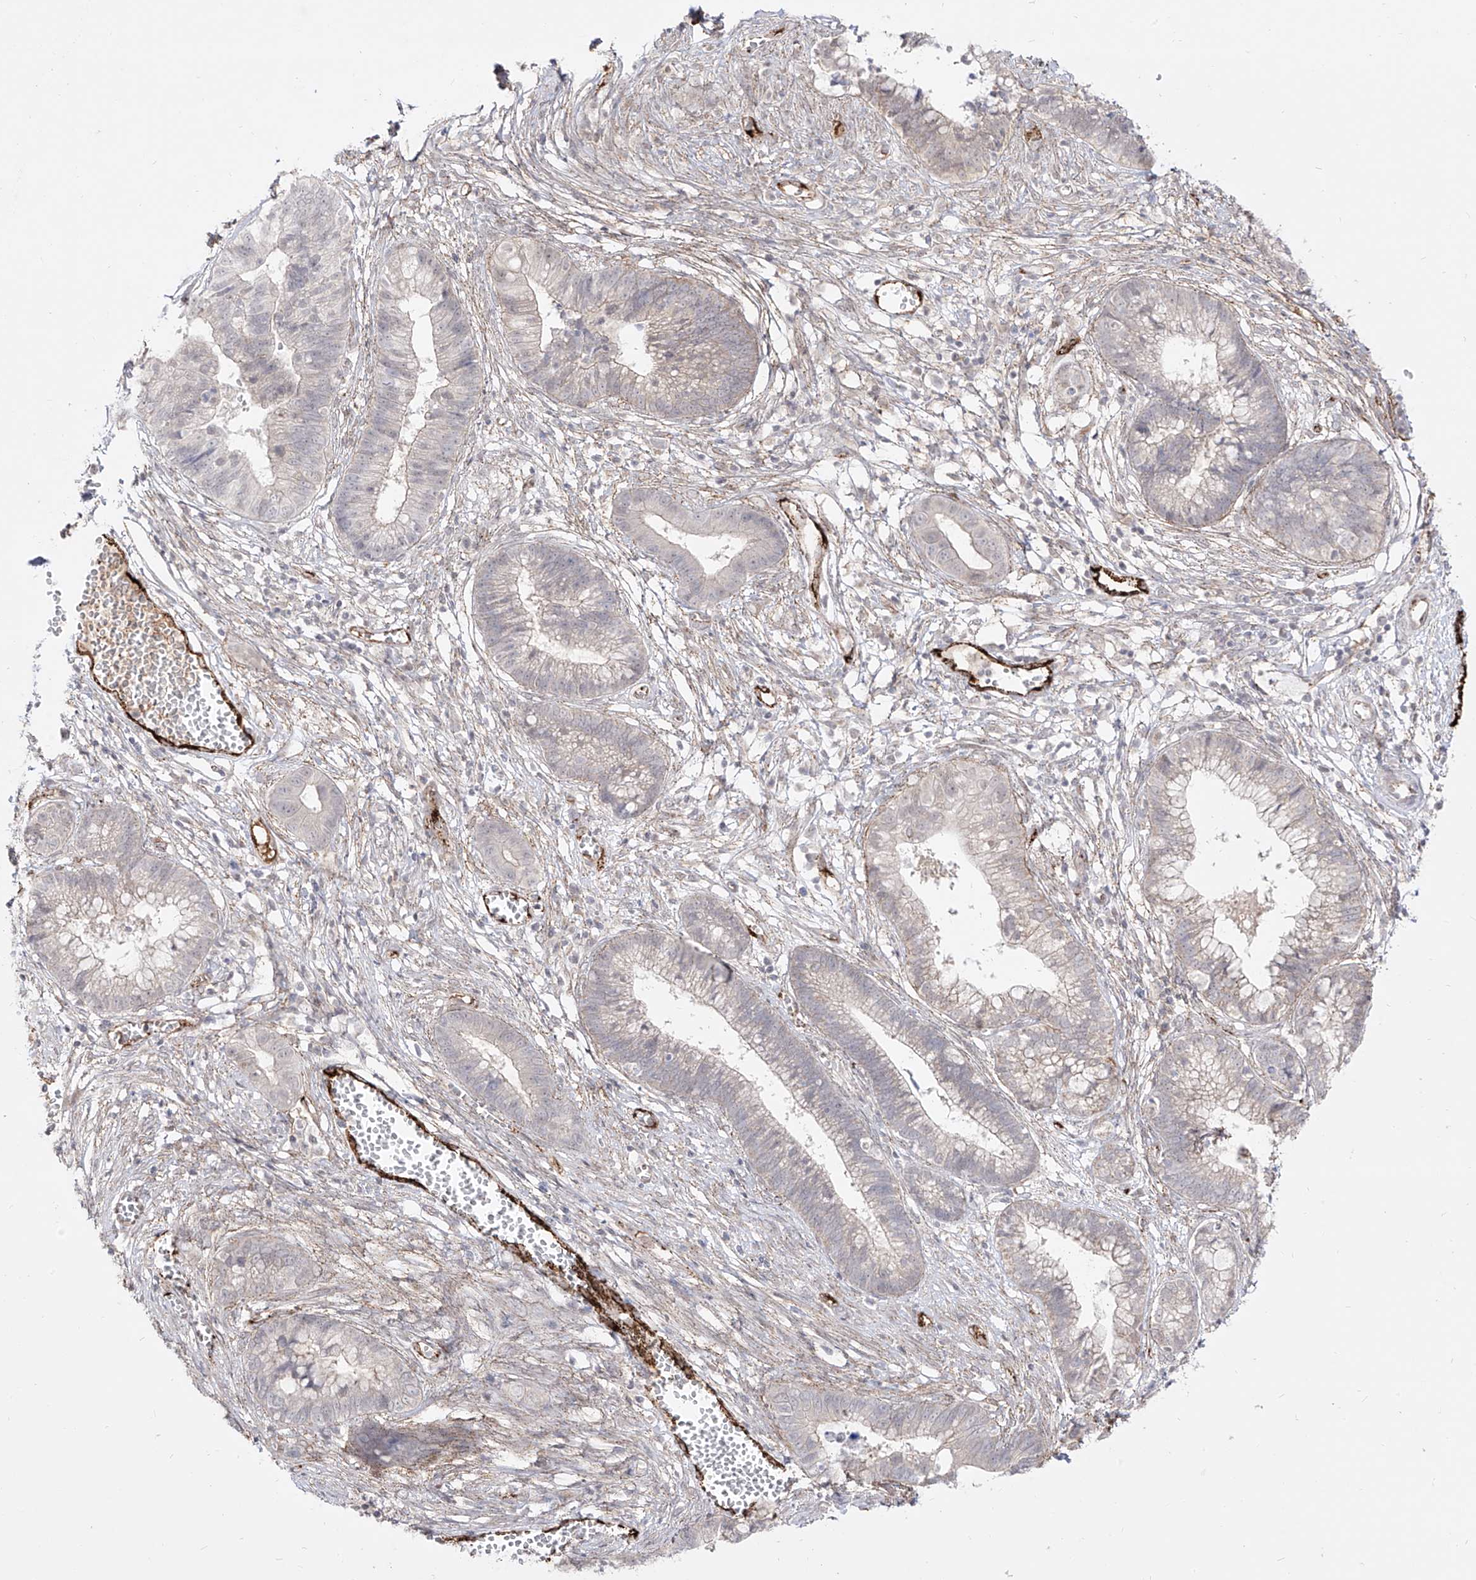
{"staining": {"intensity": "weak", "quantity": "<25%", "location": "cytoplasmic/membranous"}, "tissue": "cervical cancer", "cell_type": "Tumor cells", "image_type": "cancer", "snomed": [{"axis": "morphology", "description": "Adenocarcinoma, NOS"}, {"axis": "topography", "description": "Cervix"}], "caption": "Tumor cells are negative for protein expression in human adenocarcinoma (cervical). (DAB IHC, high magnification).", "gene": "ZGRF1", "patient": {"sex": "female", "age": 44}}